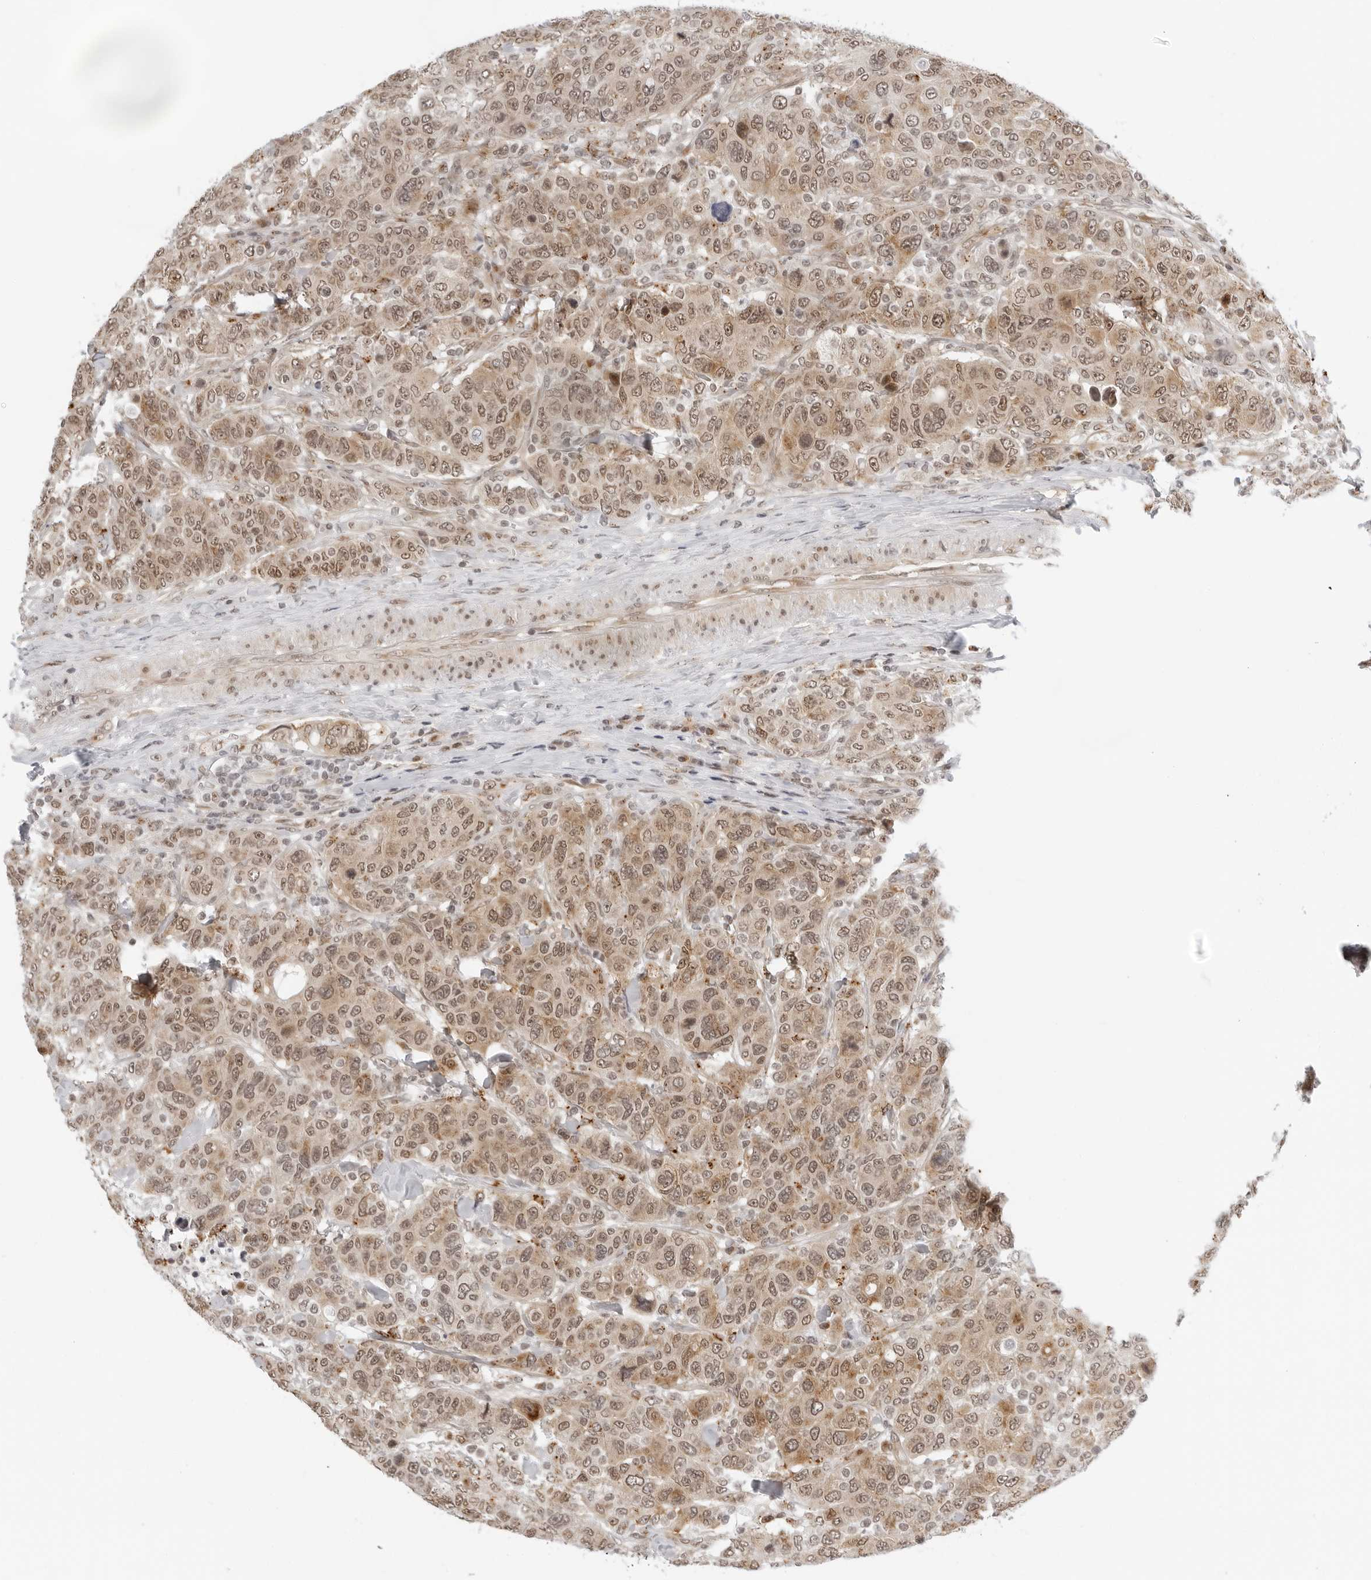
{"staining": {"intensity": "moderate", "quantity": ">75%", "location": "nuclear"}, "tissue": "breast cancer", "cell_type": "Tumor cells", "image_type": "cancer", "snomed": [{"axis": "morphology", "description": "Duct carcinoma"}, {"axis": "topography", "description": "Breast"}], "caption": "DAB (3,3'-diaminobenzidine) immunohistochemical staining of intraductal carcinoma (breast) reveals moderate nuclear protein expression in approximately >75% of tumor cells. The staining was performed using DAB (3,3'-diaminobenzidine), with brown indicating positive protein expression. Nuclei are stained blue with hematoxylin.", "gene": "TOX4", "patient": {"sex": "female", "age": 37}}